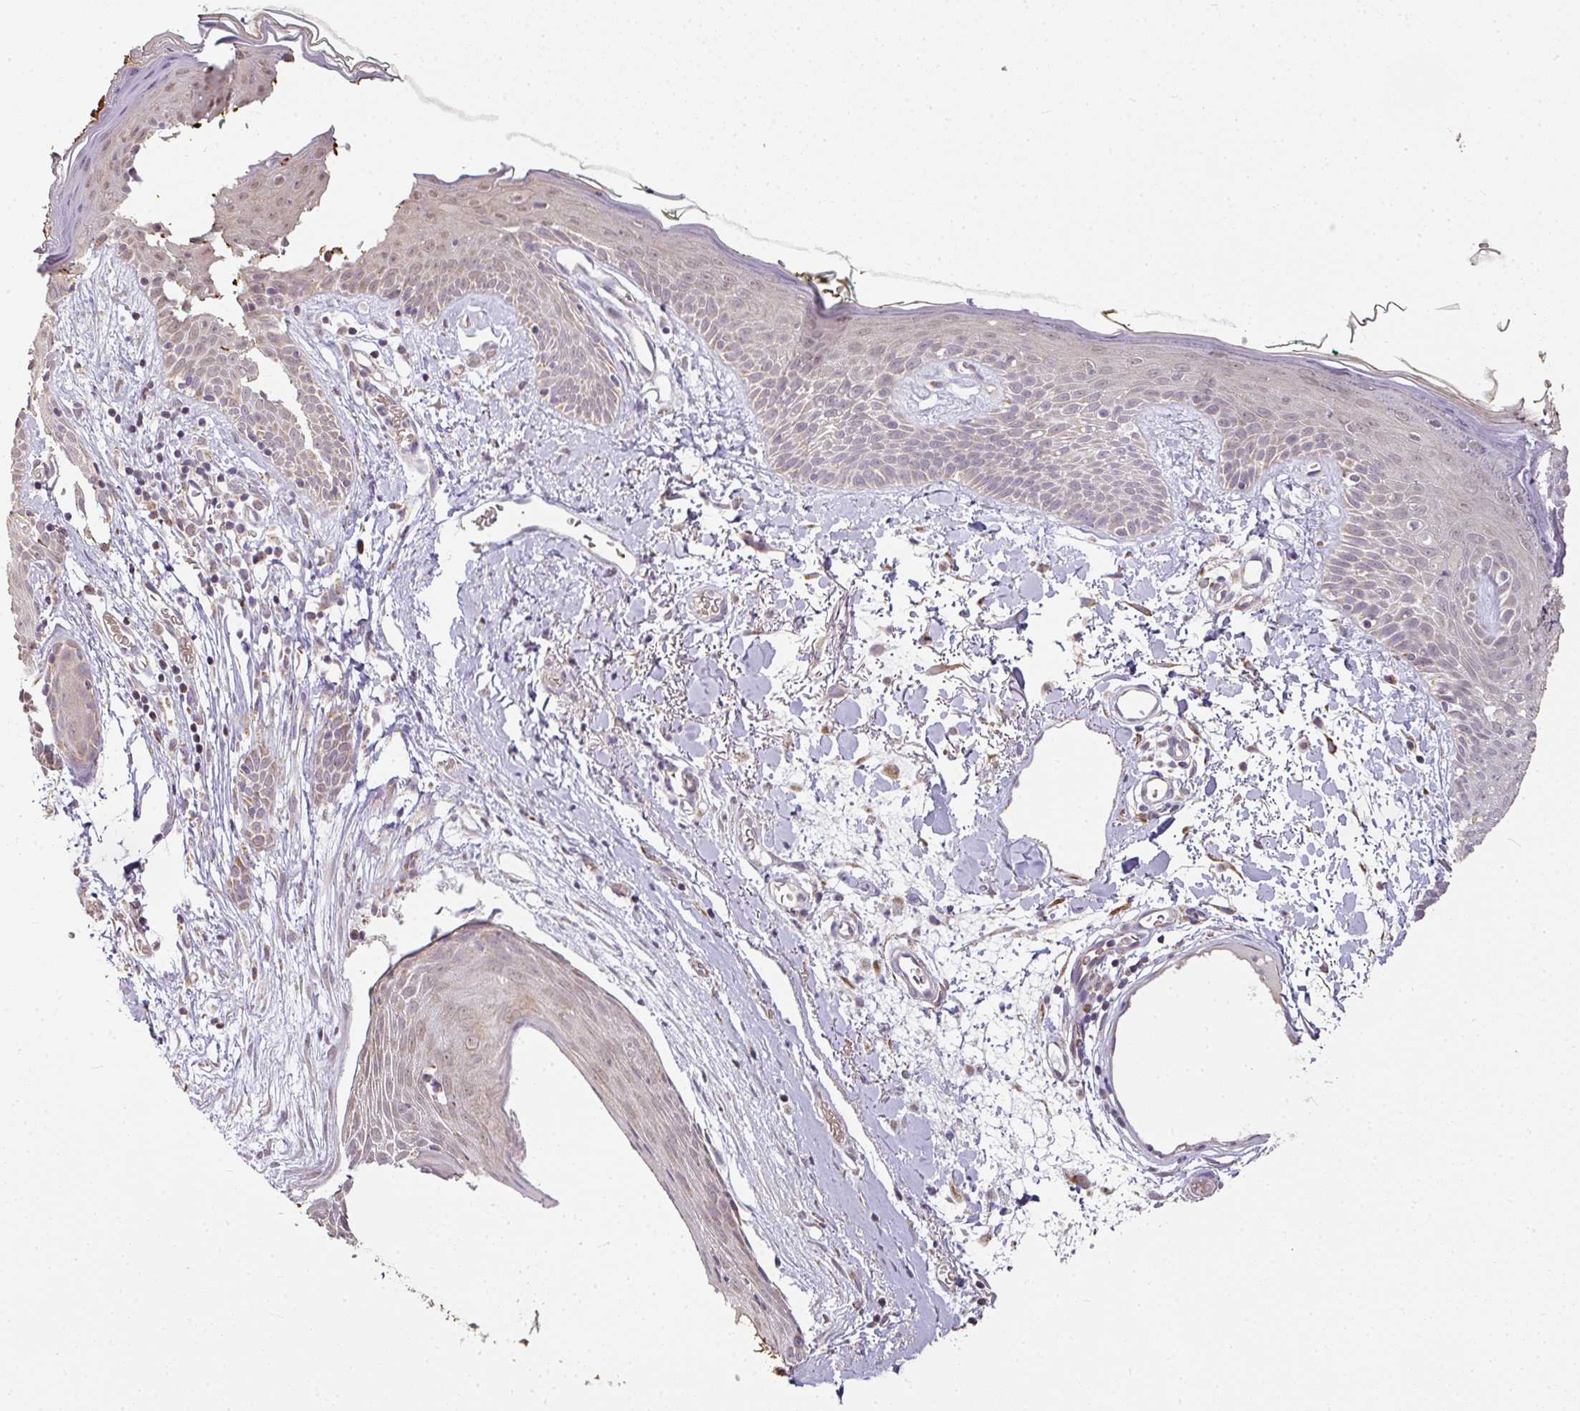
{"staining": {"intensity": "weak", "quantity": ">75%", "location": "cytoplasmic/membranous"}, "tissue": "skin", "cell_type": "Fibroblasts", "image_type": "normal", "snomed": [{"axis": "morphology", "description": "Normal tissue, NOS"}, {"axis": "topography", "description": "Skin"}], "caption": "Fibroblasts show low levels of weak cytoplasmic/membranous expression in about >75% of cells in unremarkable skin.", "gene": "MYOM2", "patient": {"sex": "male", "age": 79}}